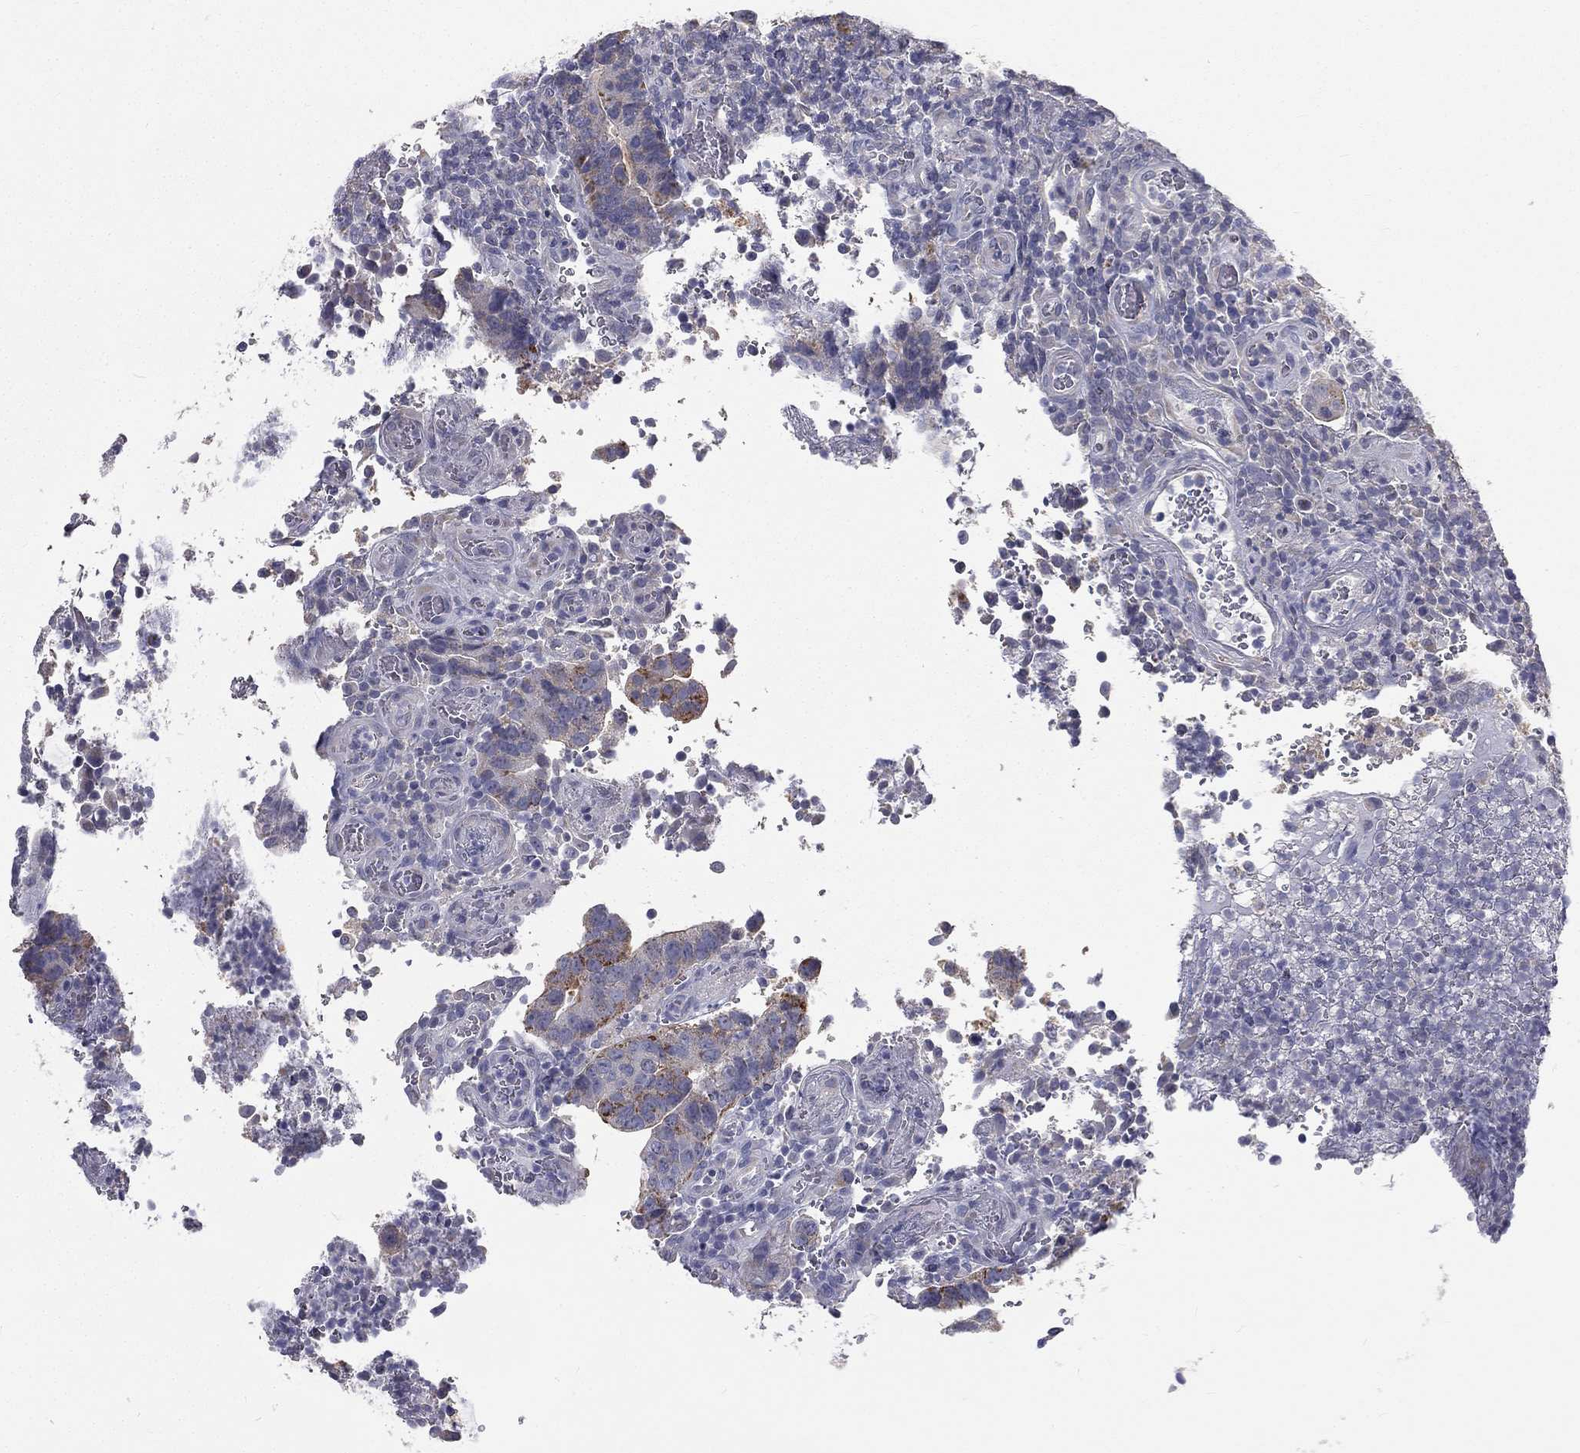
{"staining": {"intensity": "moderate", "quantity": "<25%", "location": "cytoplasmic/membranous"}, "tissue": "colorectal cancer", "cell_type": "Tumor cells", "image_type": "cancer", "snomed": [{"axis": "morphology", "description": "Adenocarcinoma, NOS"}, {"axis": "topography", "description": "Colon"}], "caption": "Colorectal adenocarcinoma stained with a brown dye demonstrates moderate cytoplasmic/membranous positive positivity in about <25% of tumor cells.", "gene": "MUC13", "patient": {"sex": "female", "age": 56}}